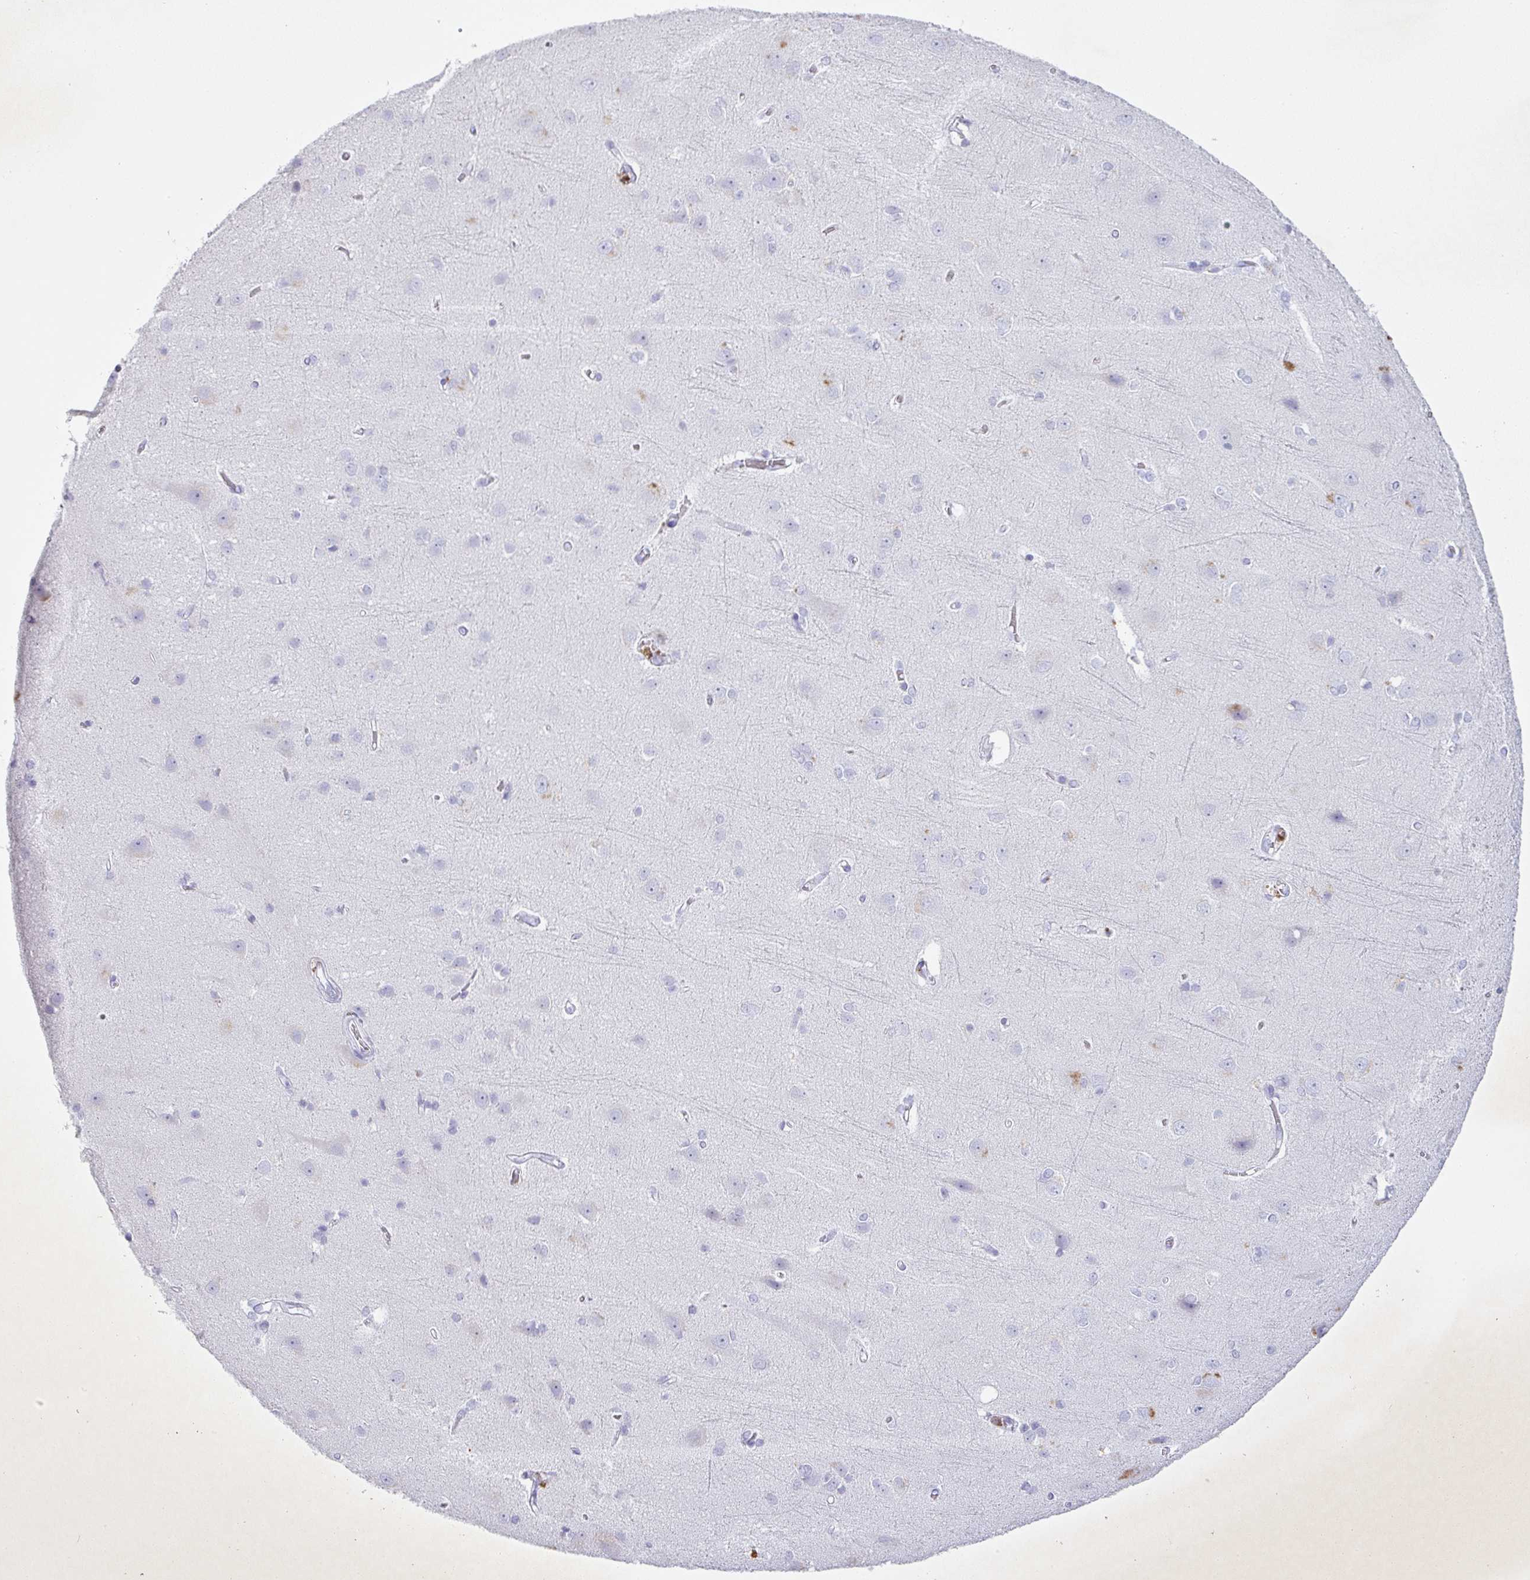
{"staining": {"intensity": "negative", "quantity": "none", "location": "none"}, "tissue": "cerebral cortex", "cell_type": "Endothelial cells", "image_type": "normal", "snomed": [{"axis": "morphology", "description": "Normal tissue, NOS"}, {"axis": "topography", "description": "Cerebral cortex"}], "caption": "DAB immunohistochemical staining of normal cerebral cortex exhibits no significant staining in endothelial cells. (DAB (3,3'-diaminobenzidine) immunohistochemistry (IHC), high magnification).", "gene": "PGA3", "patient": {"sex": "male", "age": 37}}